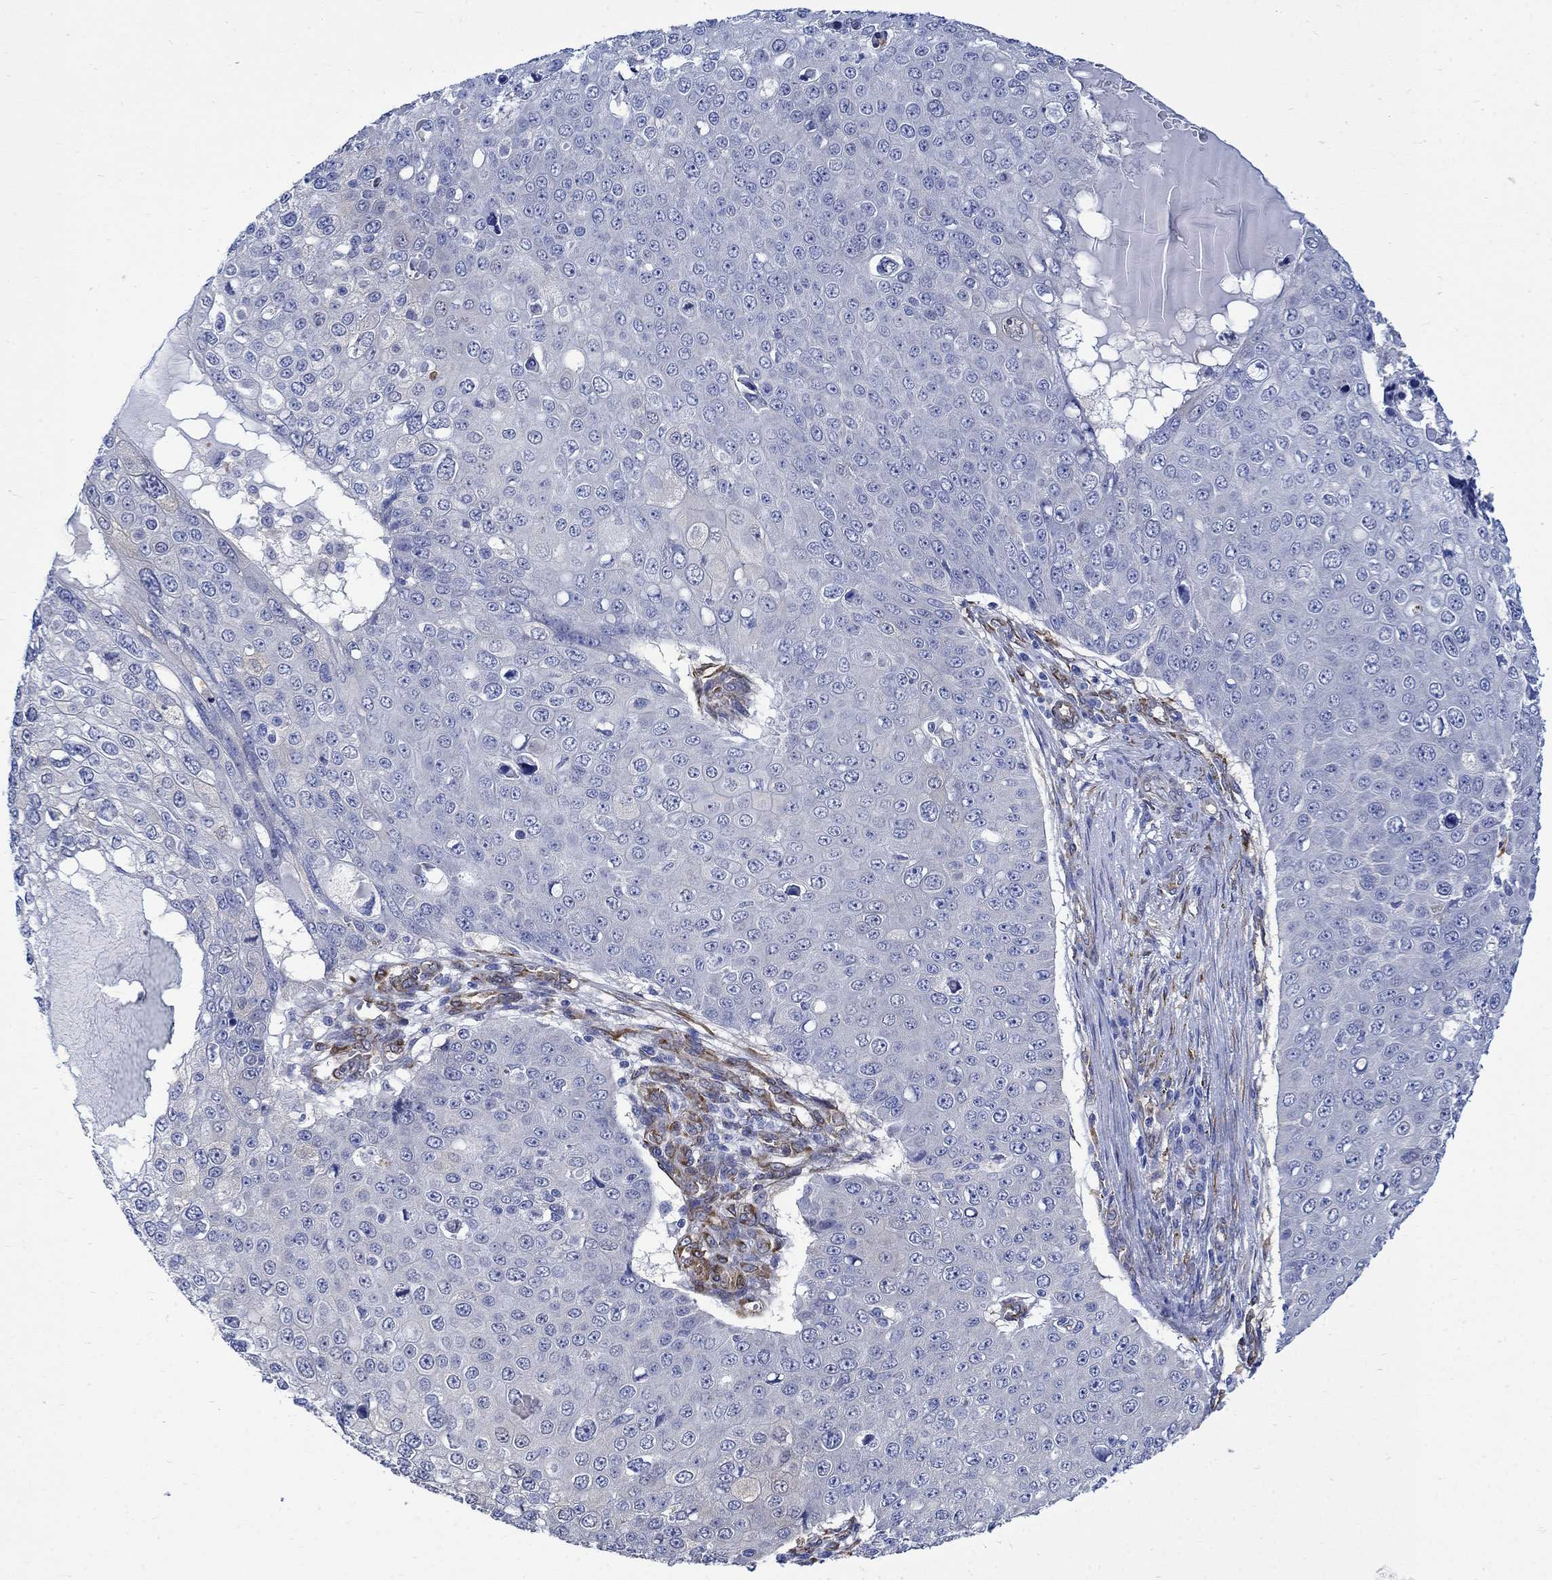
{"staining": {"intensity": "negative", "quantity": "none", "location": "none"}, "tissue": "skin cancer", "cell_type": "Tumor cells", "image_type": "cancer", "snomed": [{"axis": "morphology", "description": "Squamous cell carcinoma, NOS"}, {"axis": "topography", "description": "Skin"}], "caption": "This is an IHC histopathology image of skin cancer. There is no expression in tumor cells.", "gene": "TGM2", "patient": {"sex": "male", "age": 71}}